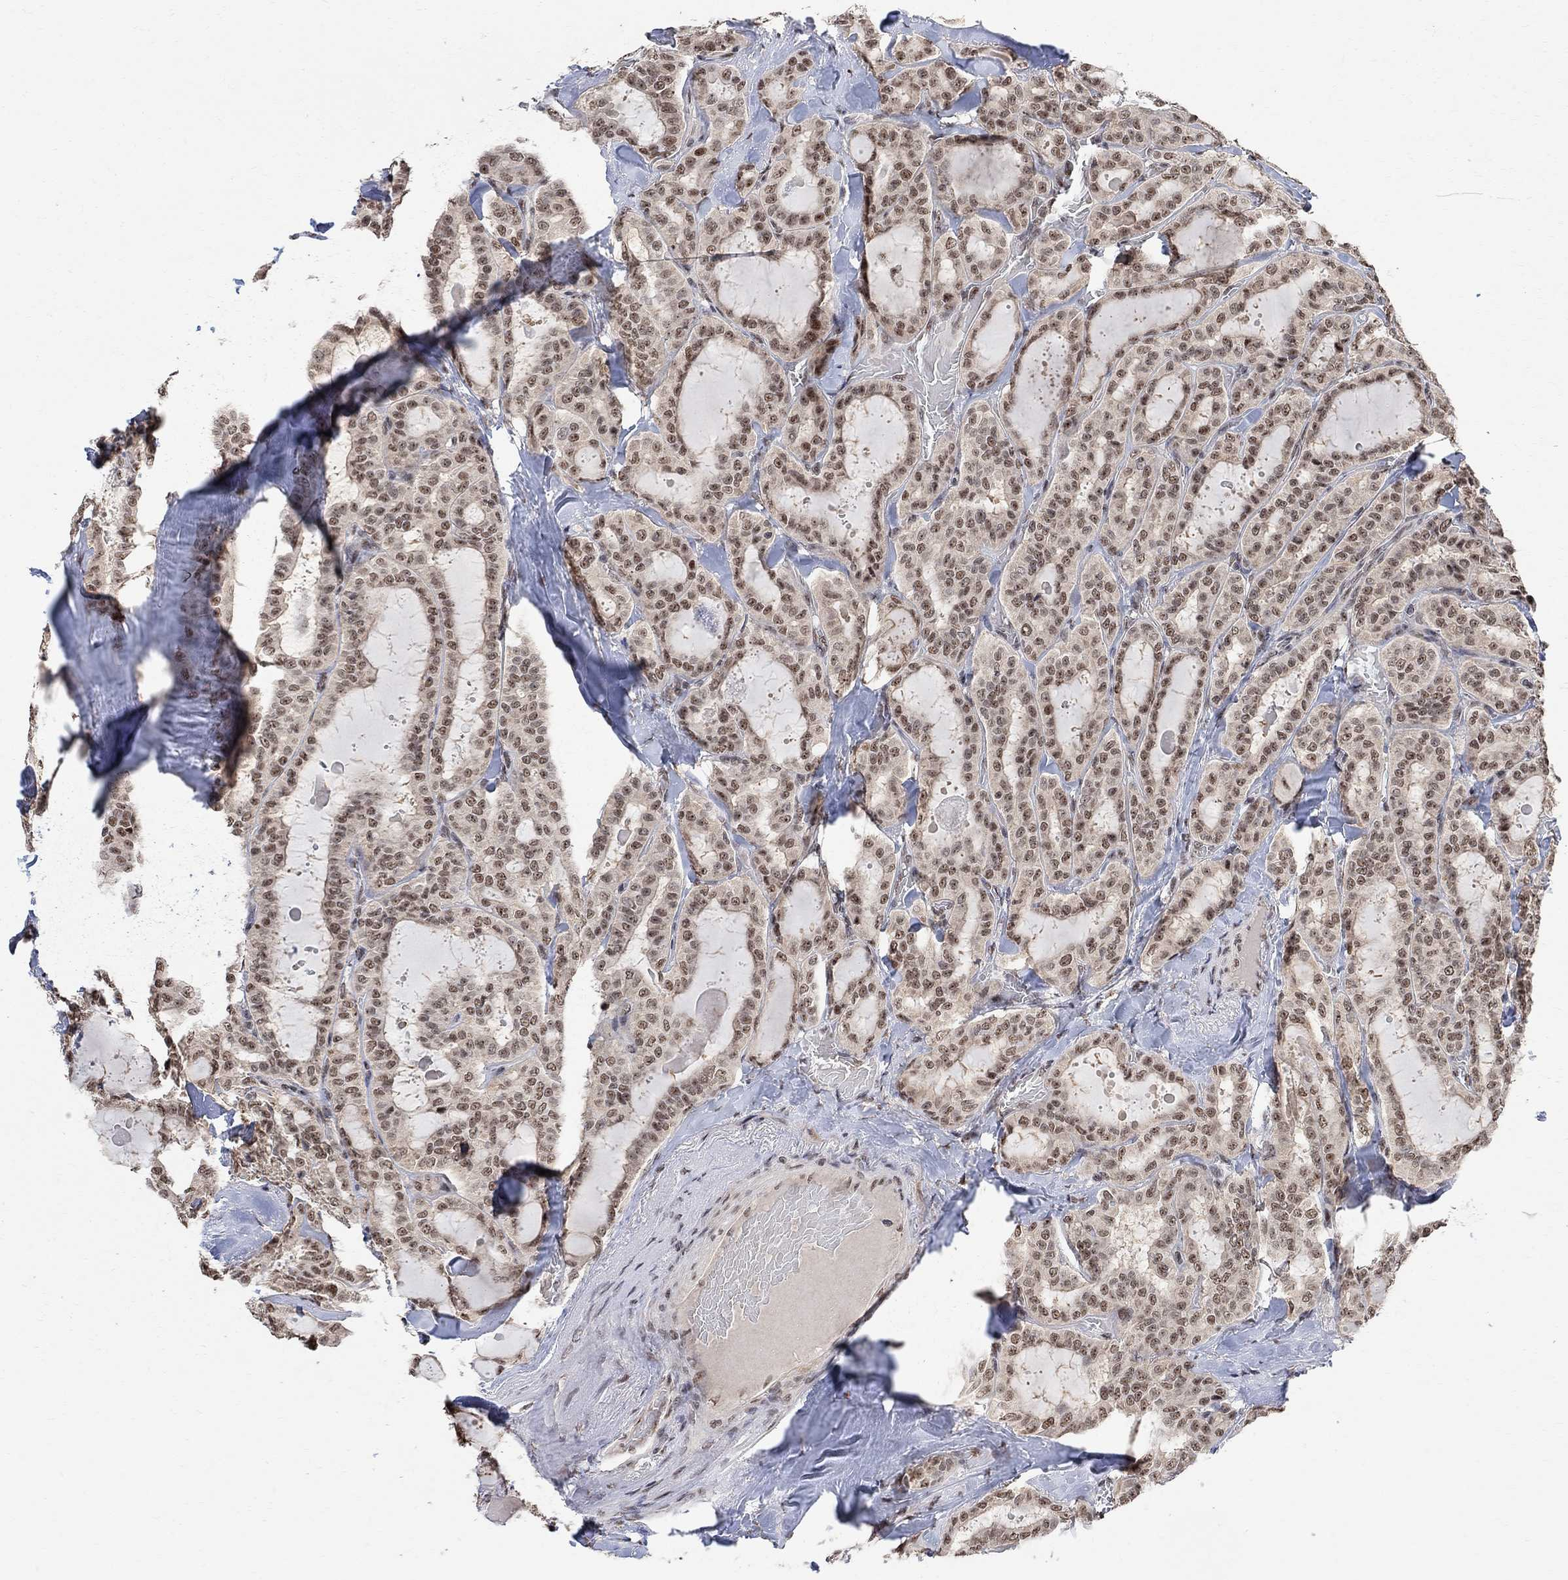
{"staining": {"intensity": "moderate", "quantity": "<25%", "location": "nuclear"}, "tissue": "thyroid cancer", "cell_type": "Tumor cells", "image_type": "cancer", "snomed": [{"axis": "morphology", "description": "Papillary adenocarcinoma, NOS"}, {"axis": "topography", "description": "Thyroid gland"}], "caption": "This image displays thyroid cancer stained with immunohistochemistry (IHC) to label a protein in brown. The nuclear of tumor cells show moderate positivity for the protein. Nuclei are counter-stained blue.", "gene": "E4F1", "patient": {"sex": "female", "age": 39}}